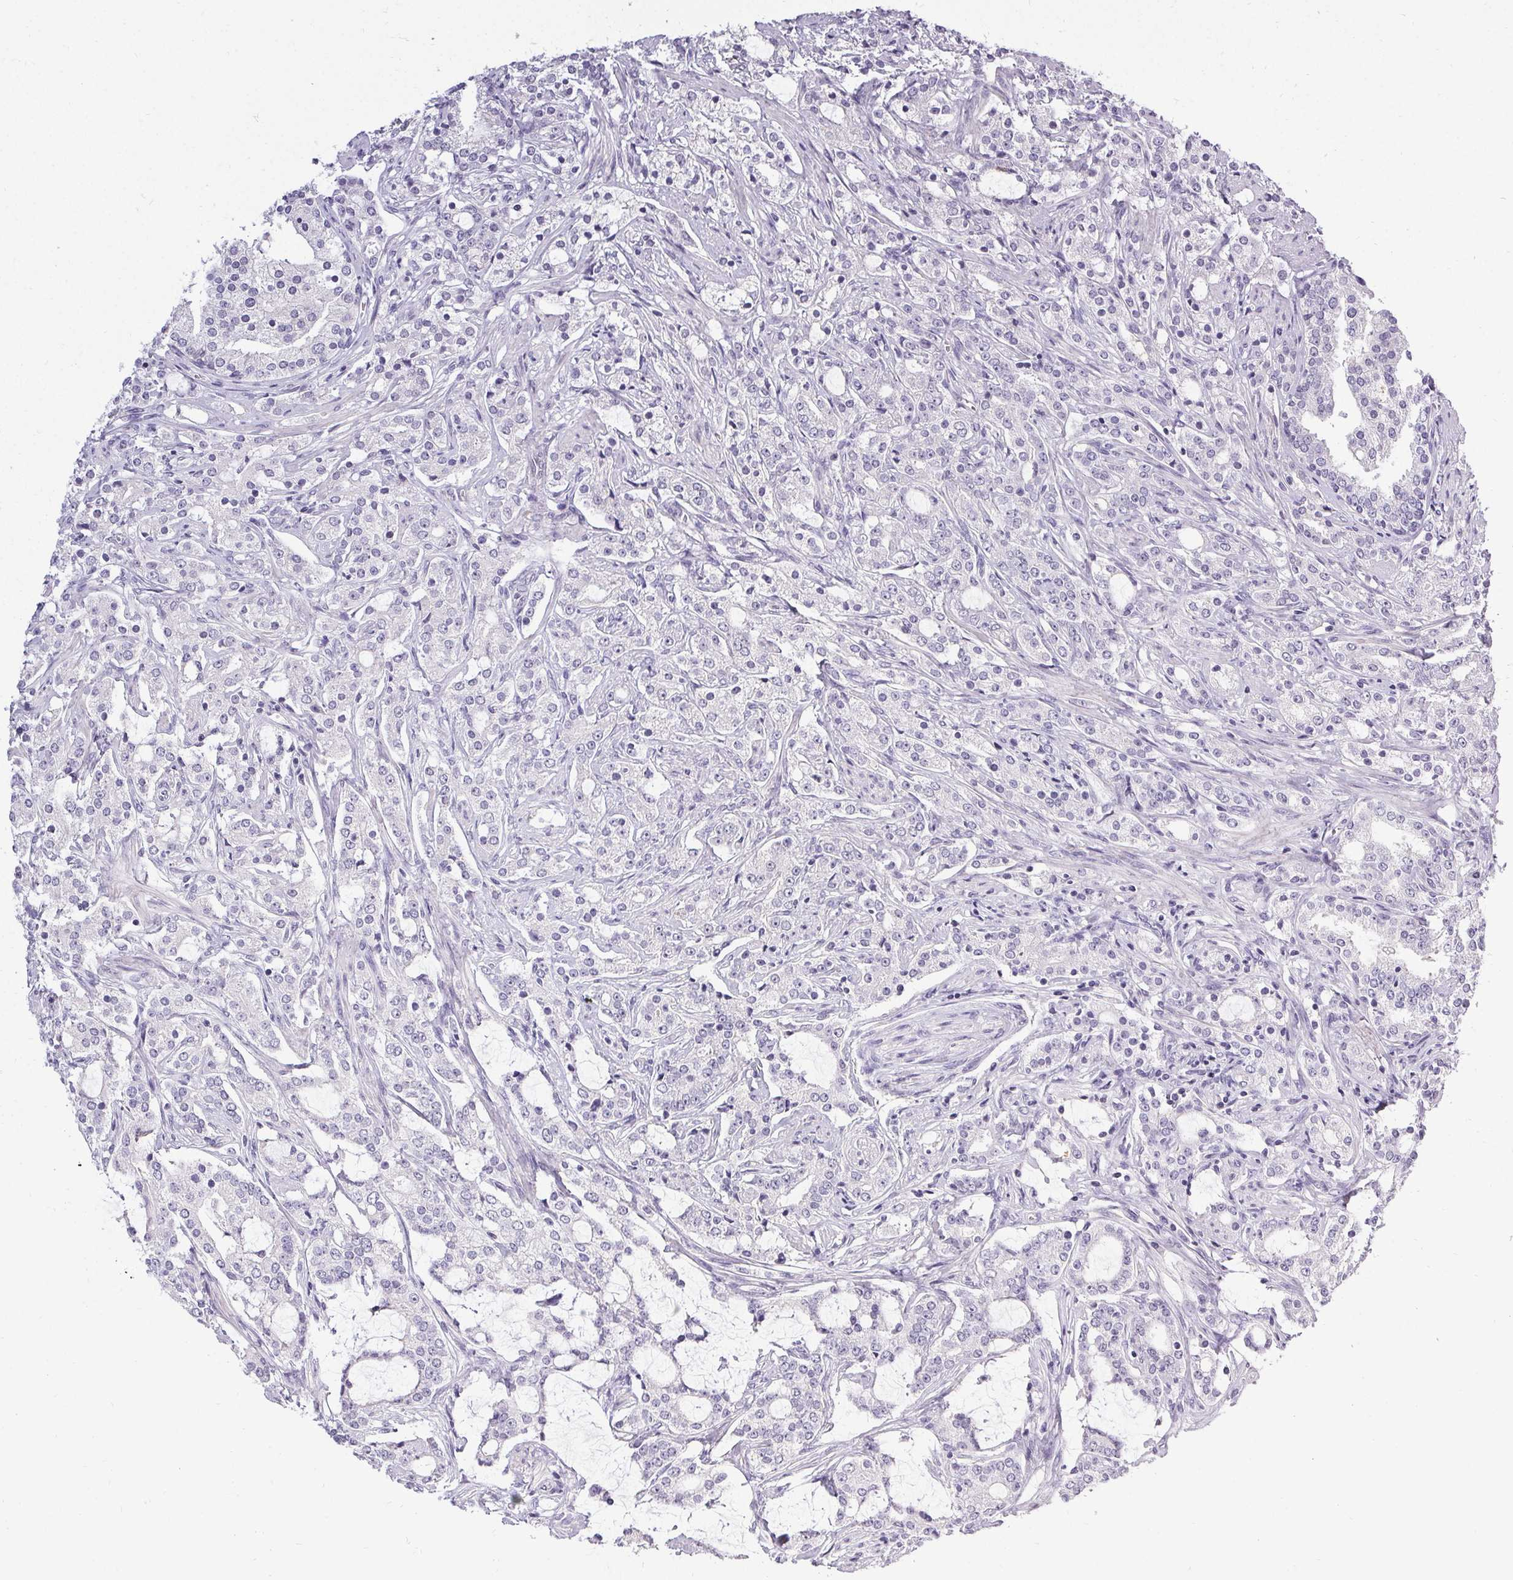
{"staining": {"intensity": "negative", "quantity": "none", "location": "none"}, "tissue": "prostate cancer", "cell_type": "Tumor cells", "image_type": "cancer", "snomed": [{"axis": "morphology", "description": "Adenocarcinoma, Medium grade"}, {"axis": "topography", "description": "Prostate"}], "caption": "Tumor cells show no significant protein expression in prostate cancer. The staining was performed using DAB (3,3'-diaminobenzidine) to visualize the protein expression in brown, while the nuclei were stained in blue with hematoxylin (Magnification: 20x).", "gene": "PMEL", "patient": {"sex": "male", "age": 57}}